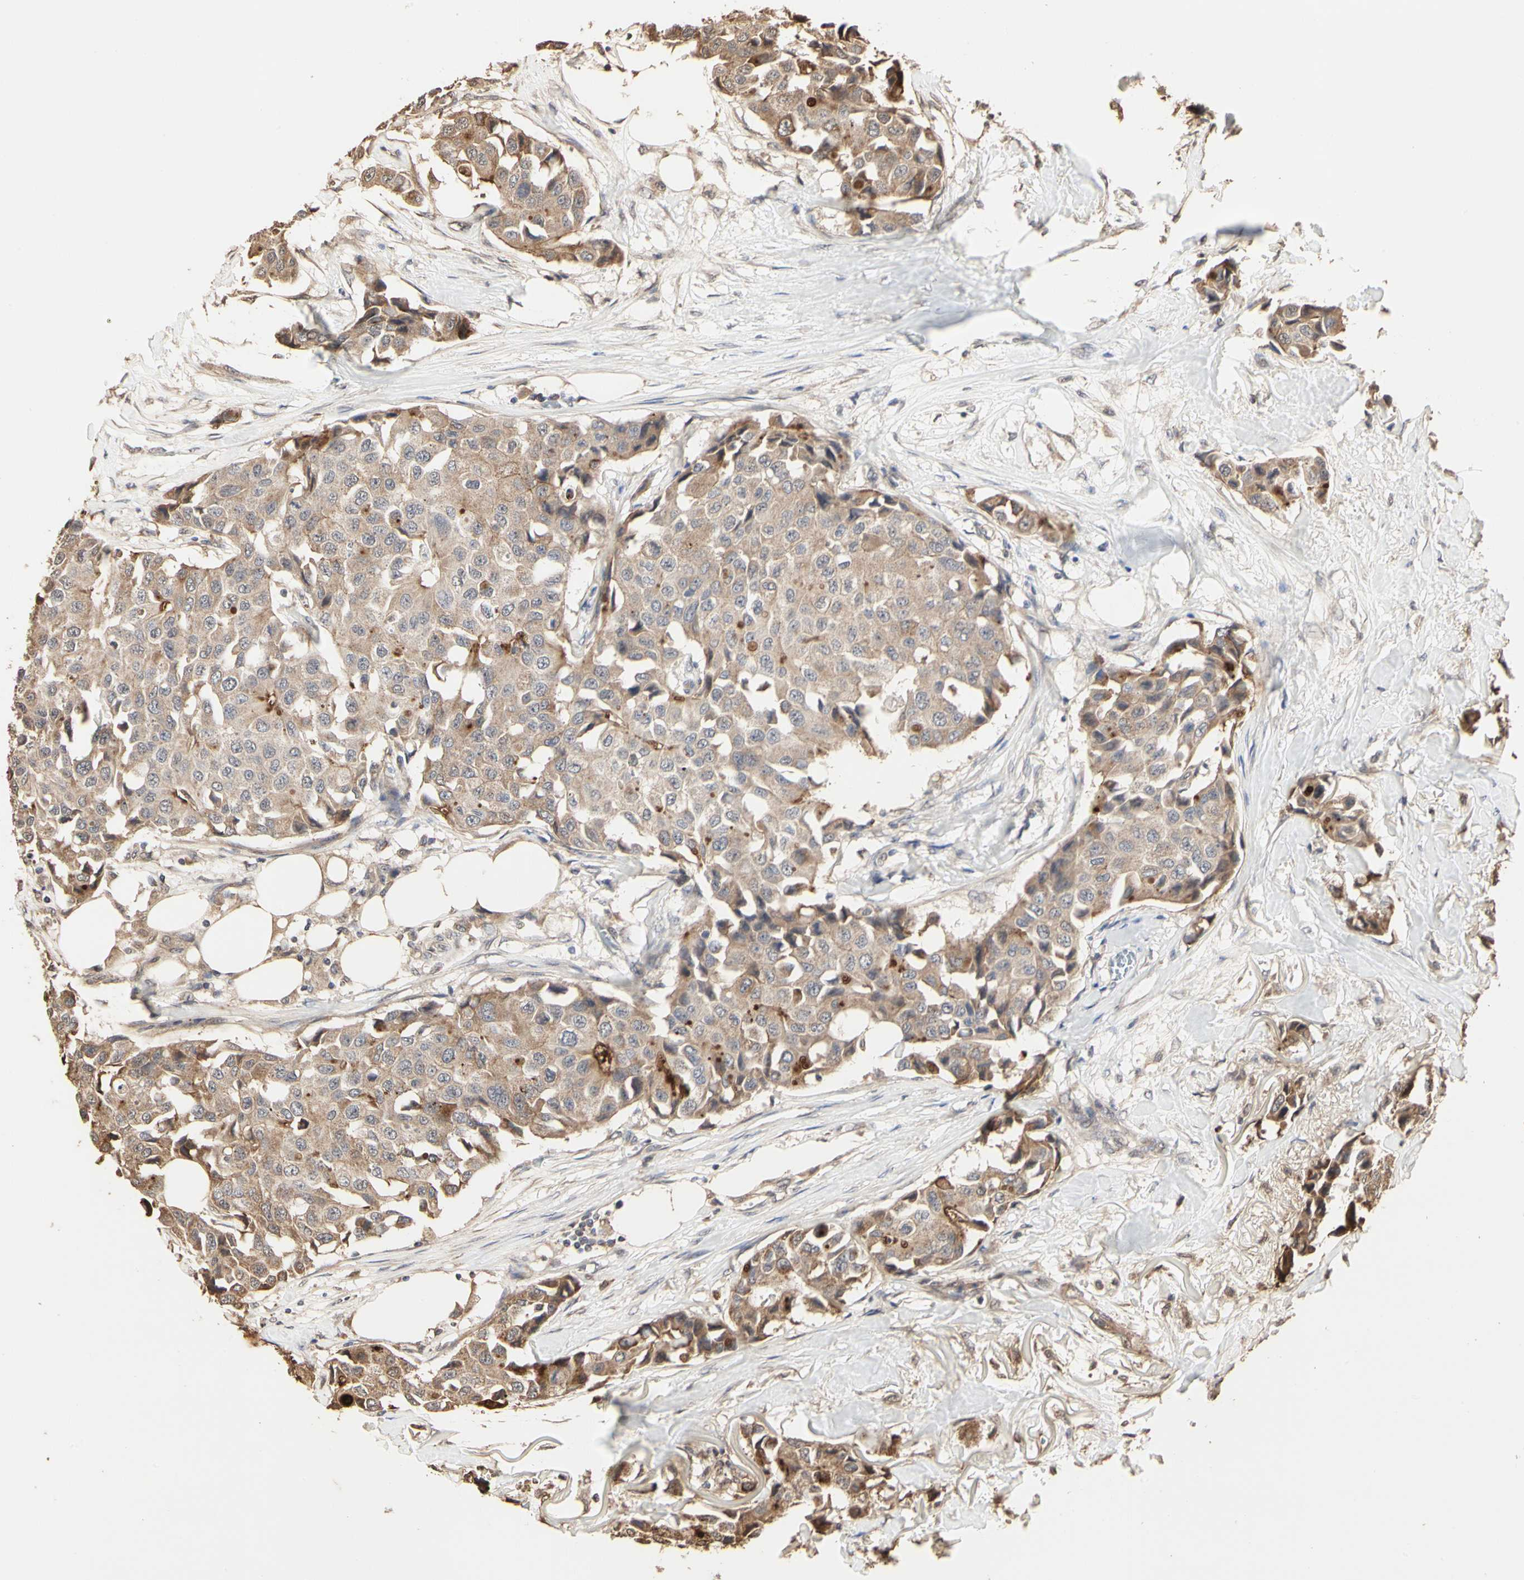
{"staining": {"intensity": "moderate", "quantity": ">75%", "location": "cytoplasmic/membranous"}, "tissue": "breast cancer", "cell_type": "Tumor cells", "image_type": "cancer", "snomed": [{"axis": "morphology", "description": "Duct carcinoma"}, {"axis": "topography", "description": "Breast"}], "caption": "A histopathology image showing moderate cytoplasmic/membranous expression in approximately >75% of tumor cells in intraductal carcinoma (breast), as visualized by brown immunohistochemical staining.", "gene": "TAOK1", "patient": {"sex": "female", "age": 80}}